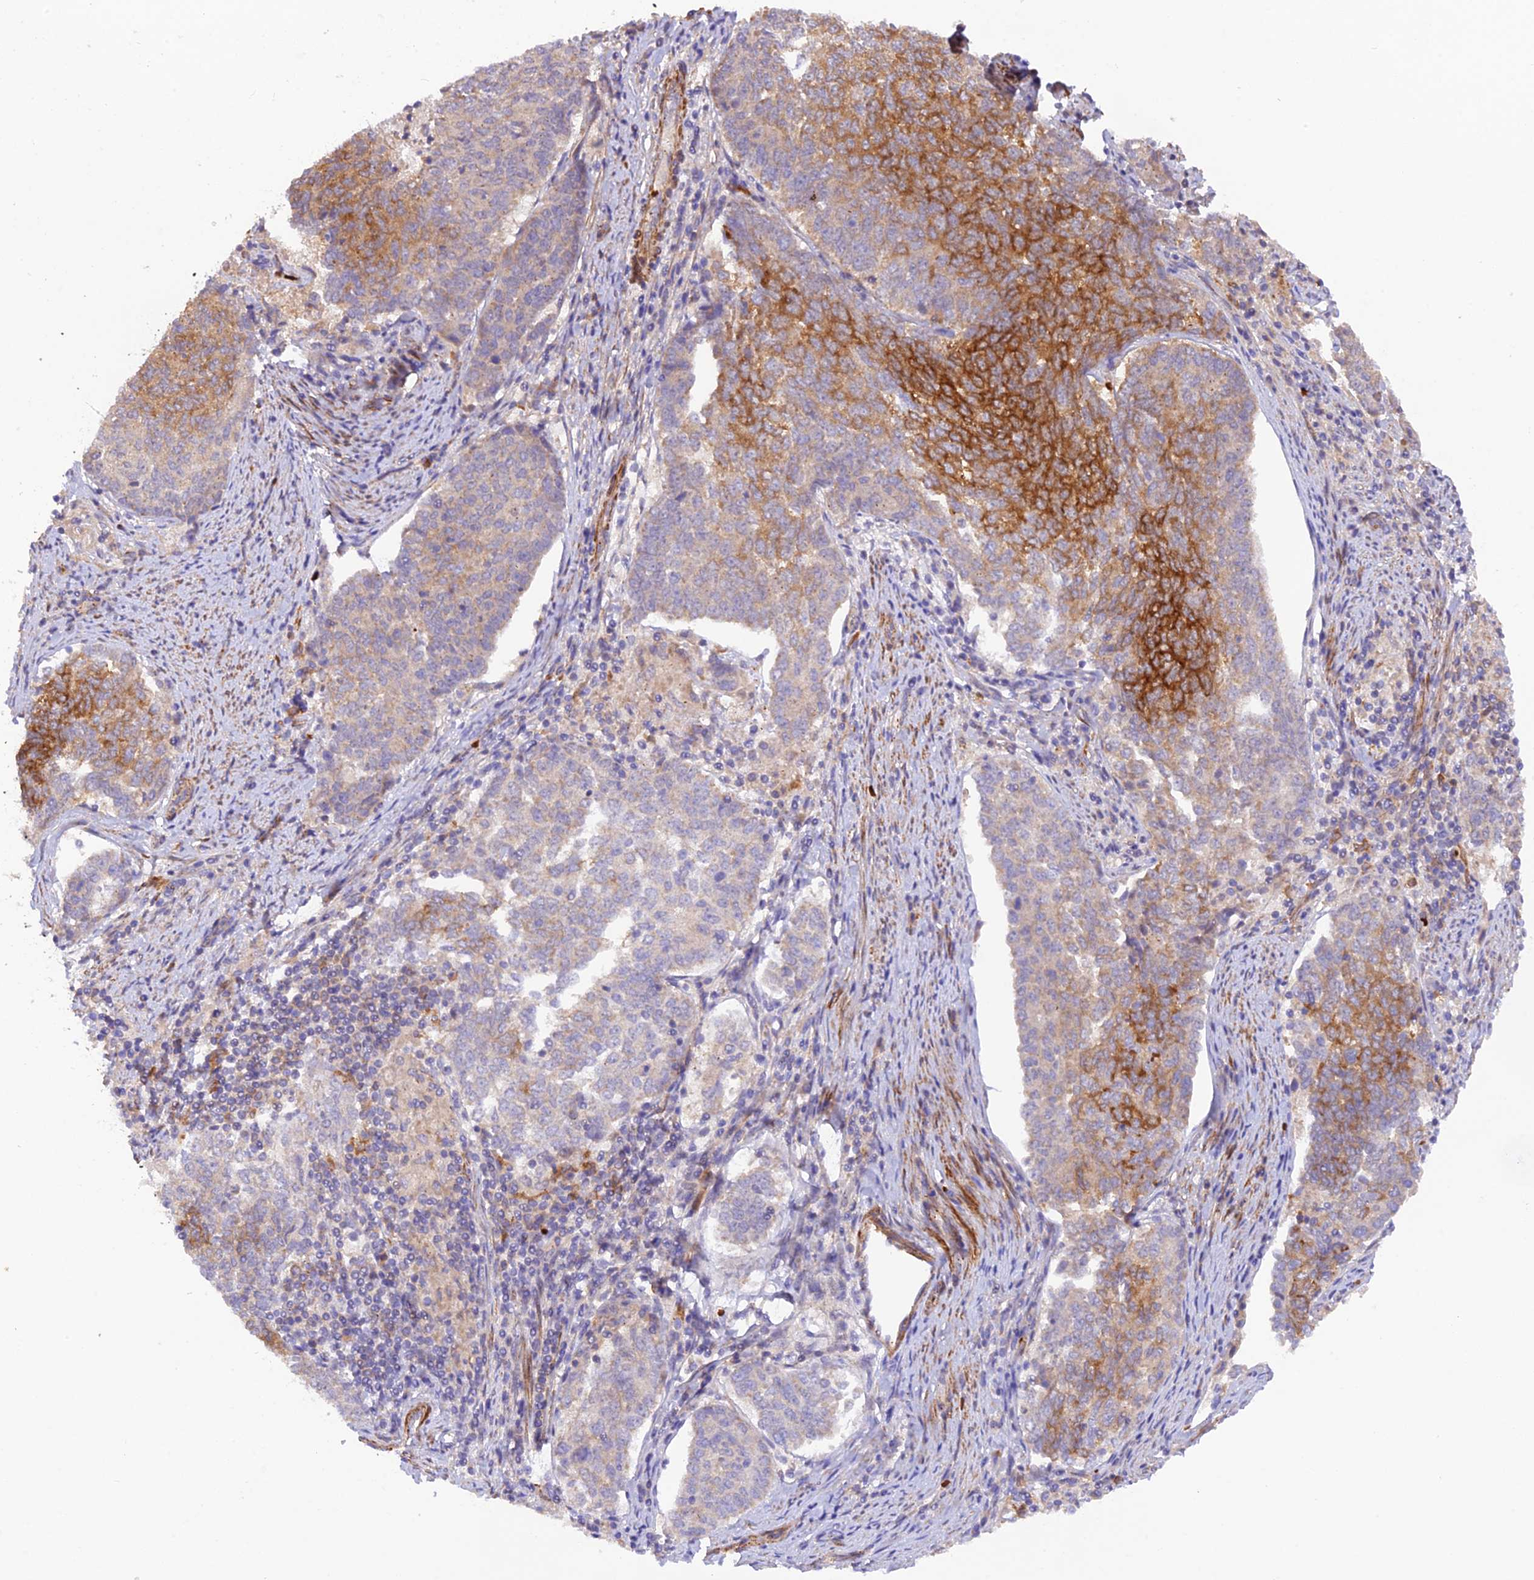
{"staining": {"intensity": "strong", "quantity": "<25%", "location": "cytoplasmic/membranous"}, "tissue": "endometrial cancer", "cell_type": "Tumor cells", "image_type": "cancer", "snomed": [{"axis": "morphology", "description": "Adenocarcinoma, NOS"}, {"axis": "topography", "description": "Endometrium"}], "caption": "Immunohistochemistry (IHC) image of adenocarcinoma (endometrial) stained for a protein (brown), which reveals medium levels of strong cytoplasmic/membranous staining in about <25% of tumor cells.", "gene": "WDFY4", "patient": {"sex": "female", "age": 80}}